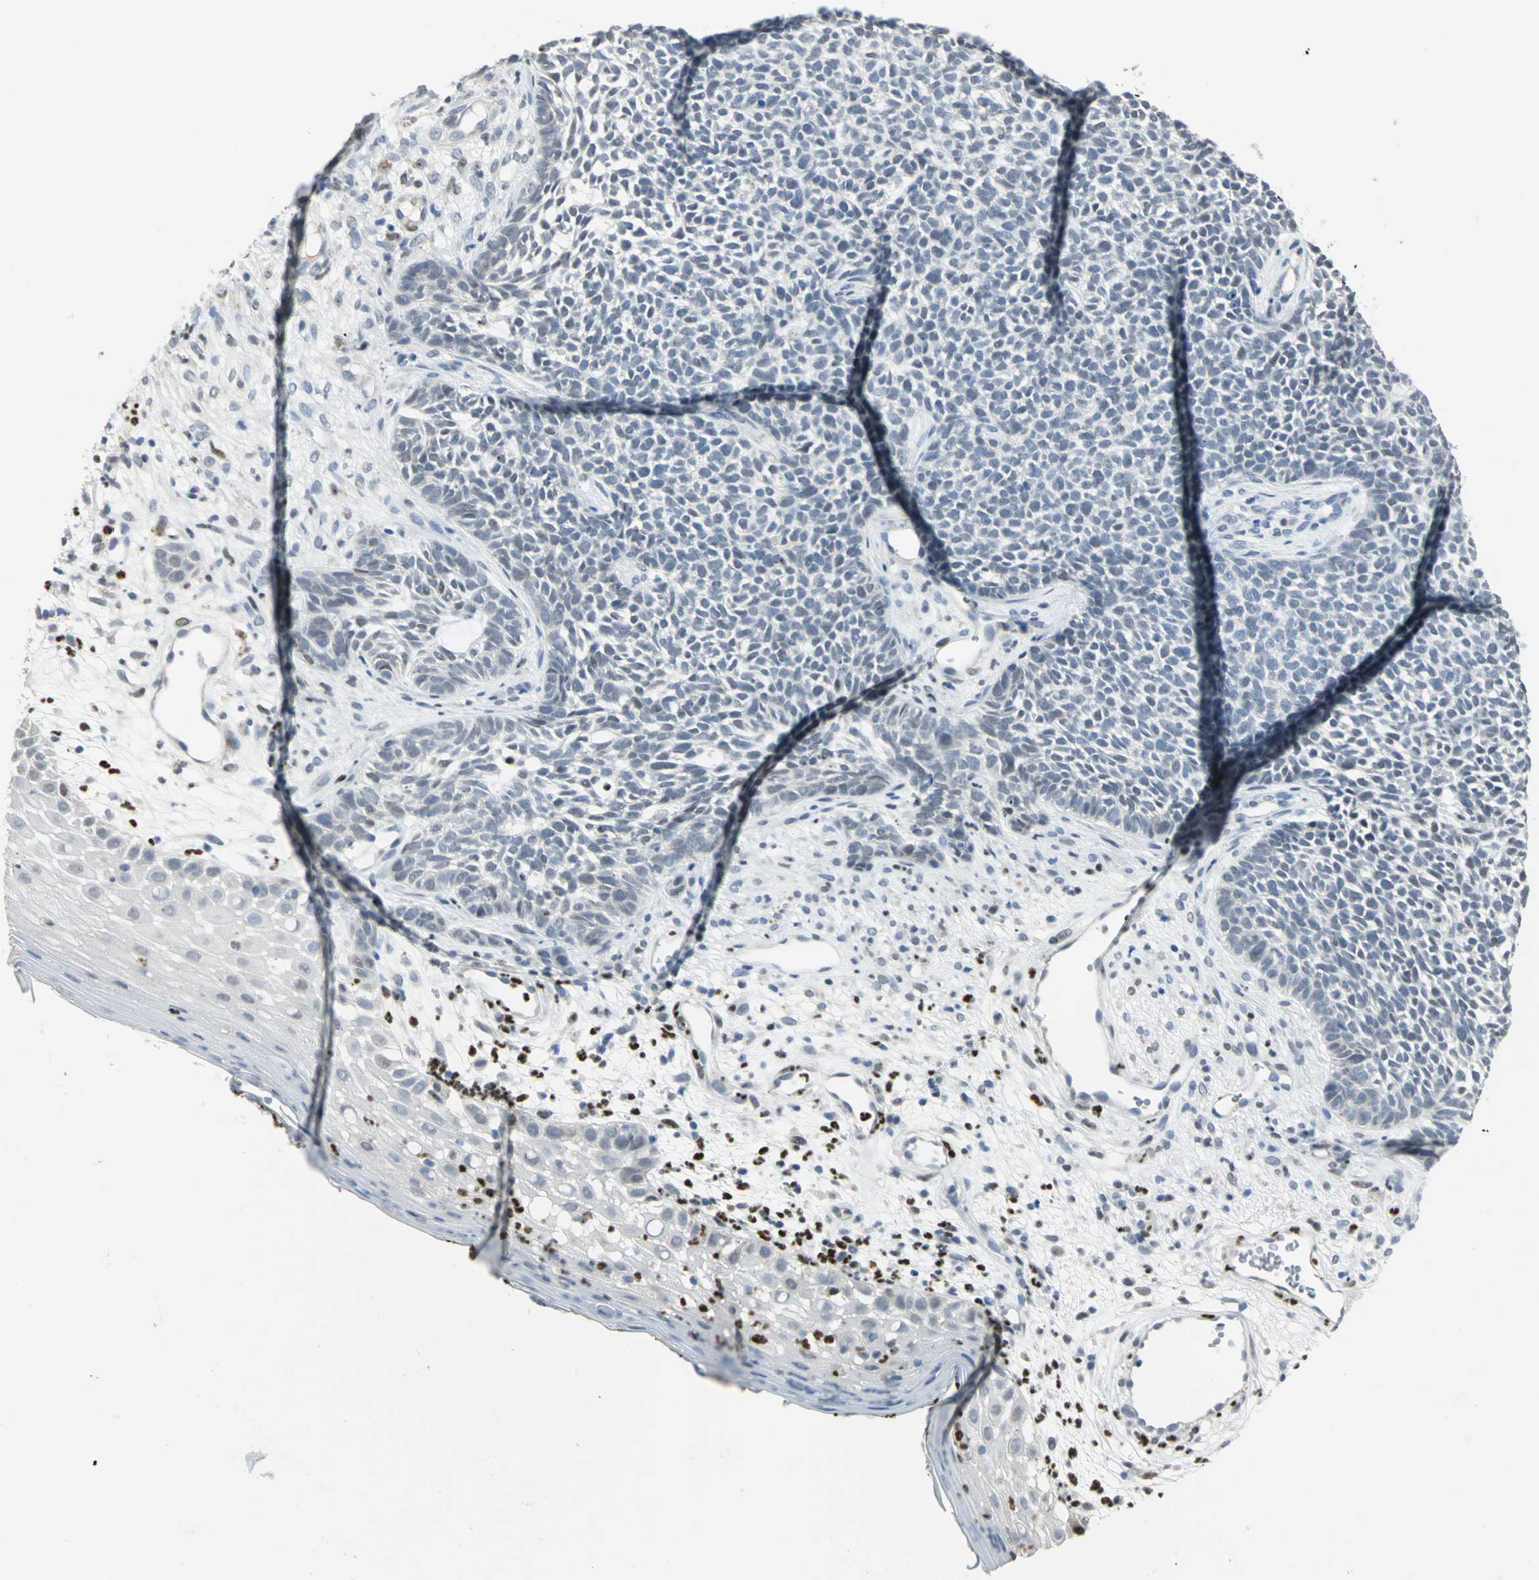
{"staining": {"intensity": "negative", "quantity": "none", "location": "none"}, "tissue": "skin cancer", "cell_type": "Tumor cells", "image_type": "cancer", "snomed": [{"axis": "morphology", "description": "Basal cell carcinoma"}, {"axis": "topography", "description": "Skin"}], "caption": "Immunohistochemical staining of human skin basal cell carcinoma demonstrates no significant expression in tumor cells. The staining was performed using DAB to visualize the protein expression in brown, while the nuclei were stained in blue with hematoxylin (Magnification: 20x).", "gene": "BCL6", "patient": {"sex": "female", "age": 84}}